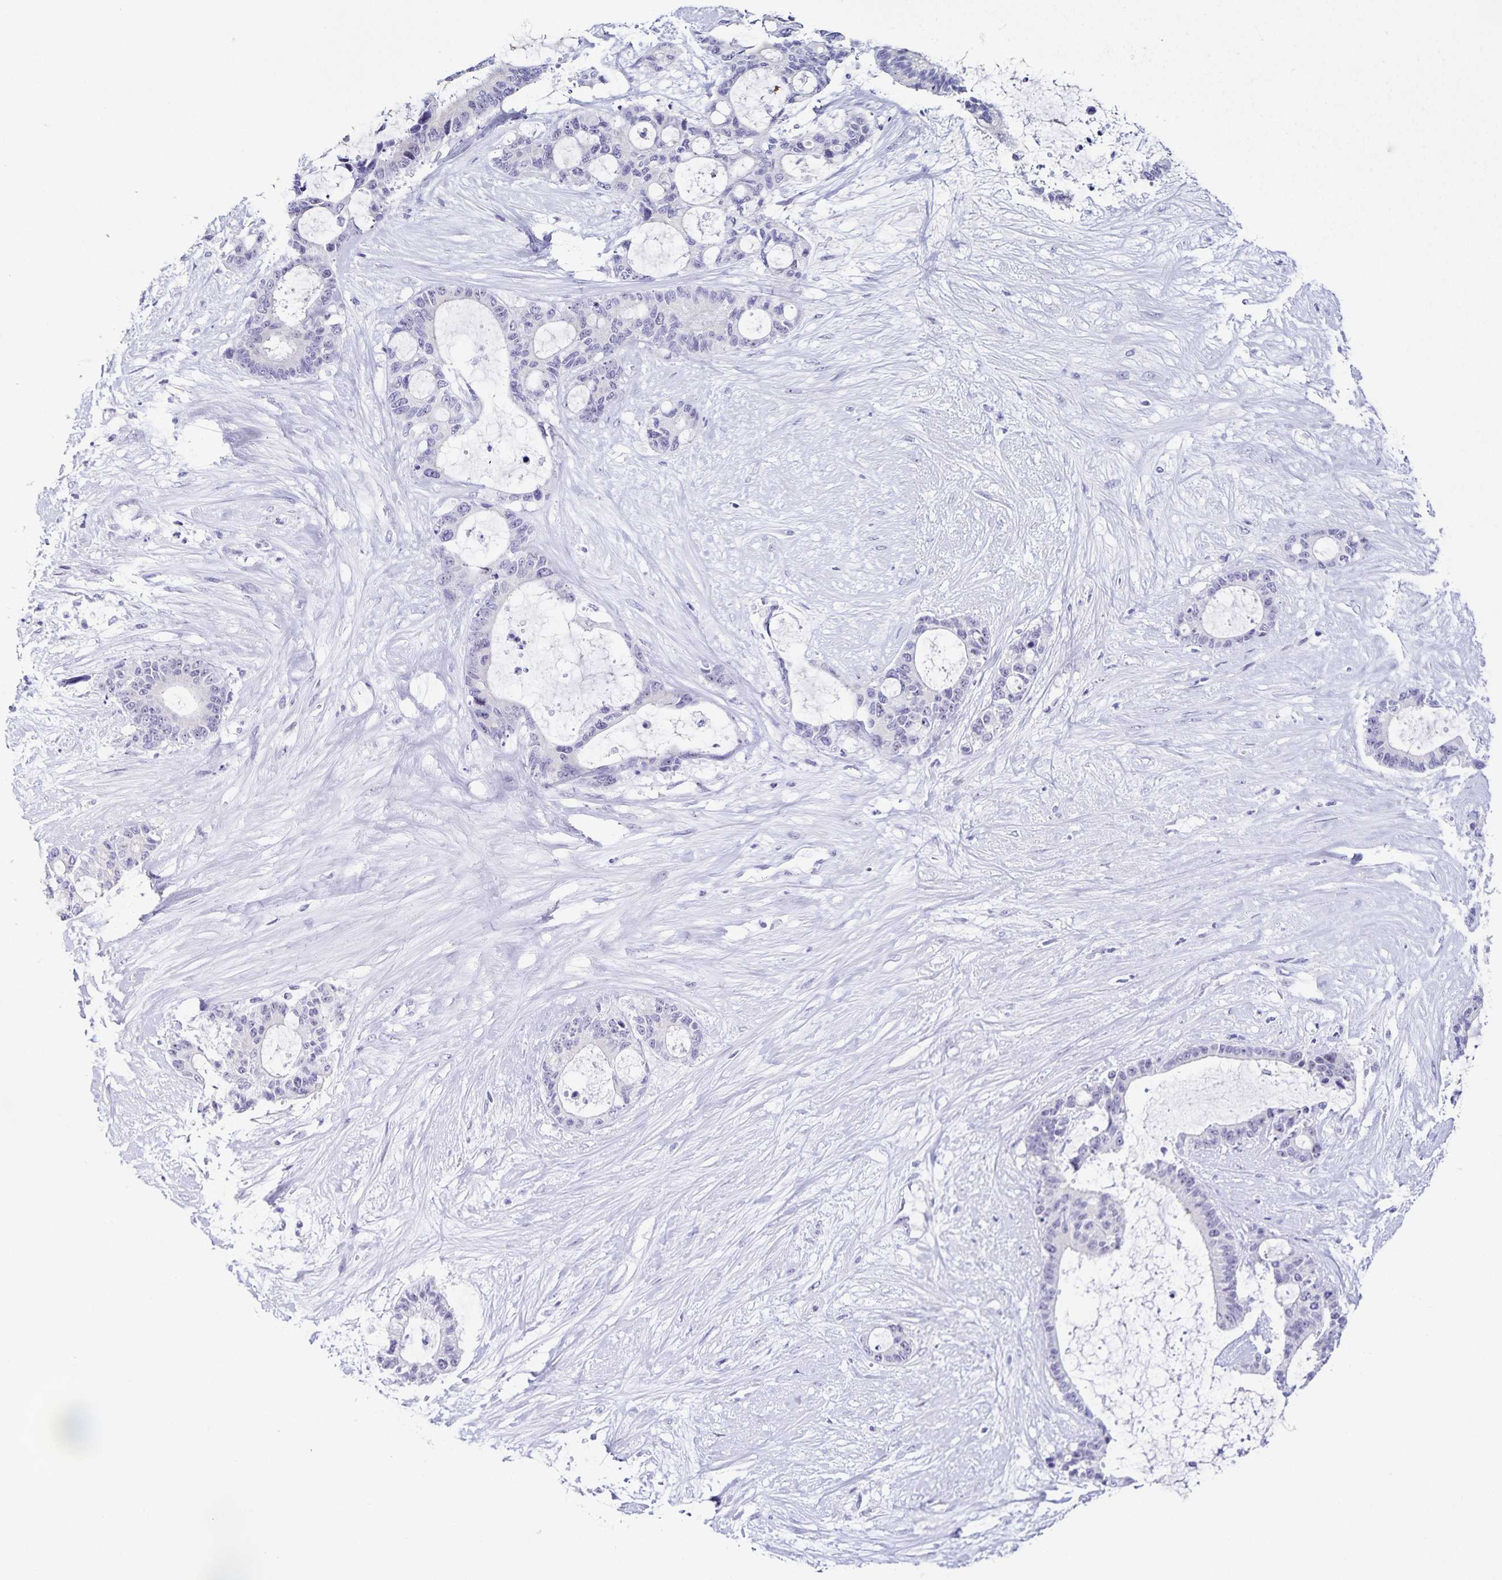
{"staining": {"intensity": "negative", "quantity": "none", "location": "none"}, "tissue": "liver cancer", "cell_type": "Tumor cells", "image_type": "cancer", "snomed": [{"axis": "morphology", "description": "Normal tissue, NOS"}, {"axis": "morphology", "description": "Cholangiocarcinoma"}, {"axis": "topography", "description": "Liver"}, {"axis": "topography", "description": "Peripheral nerve tissue"}], "caption": "Tumor cells are negative for protein expression in human liver cancer.", "gene": "FAM170A", "patient": {"sex": "female", "age": 73}}